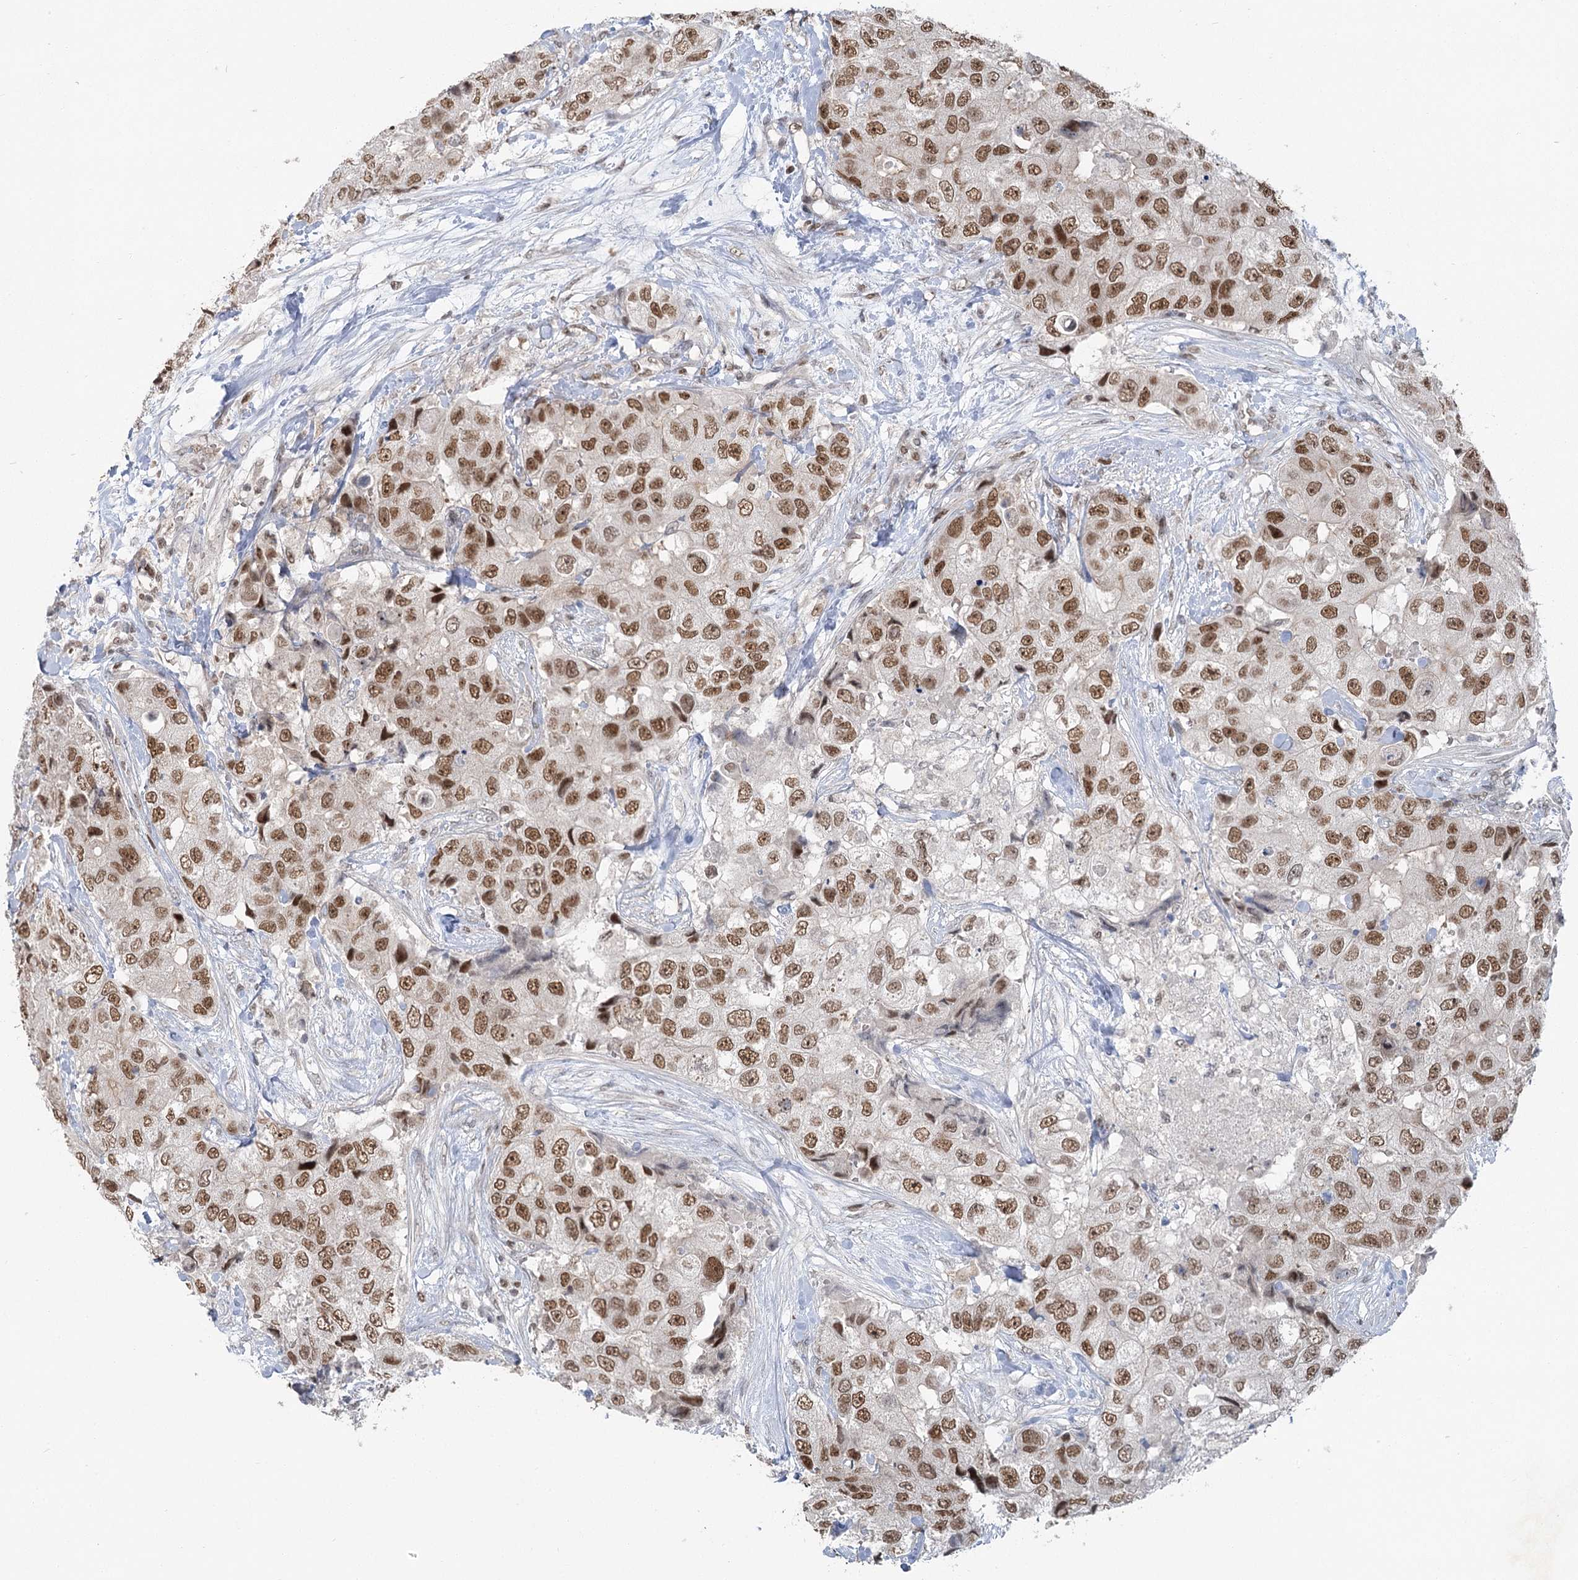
{"staining": {"intensity": "moderate", "quantity": ">75%", "location": "nuclear"}, "tissue": "breast cancer", "cell_type": "Tumor cells", "image_type": "cancer", "snomed": [{"axis": "morphology", "description": "Duct carcinoma"}, {"axis": "topography", "description": "Breast"}], "caption": "An immunohistochemistry (IHC) histopathology image of tumor tissue is shown. Protein staining in brown shows moderate nuclear positivity in infiltrating ductal carcinoma (breast) within tumor cells. (DAB (3,3'-diaminobenzidine) IHC with brightfield microscopy, high magnification).", "gene": "PDS5A", "patient": {"sex": "female", "age": 62}}